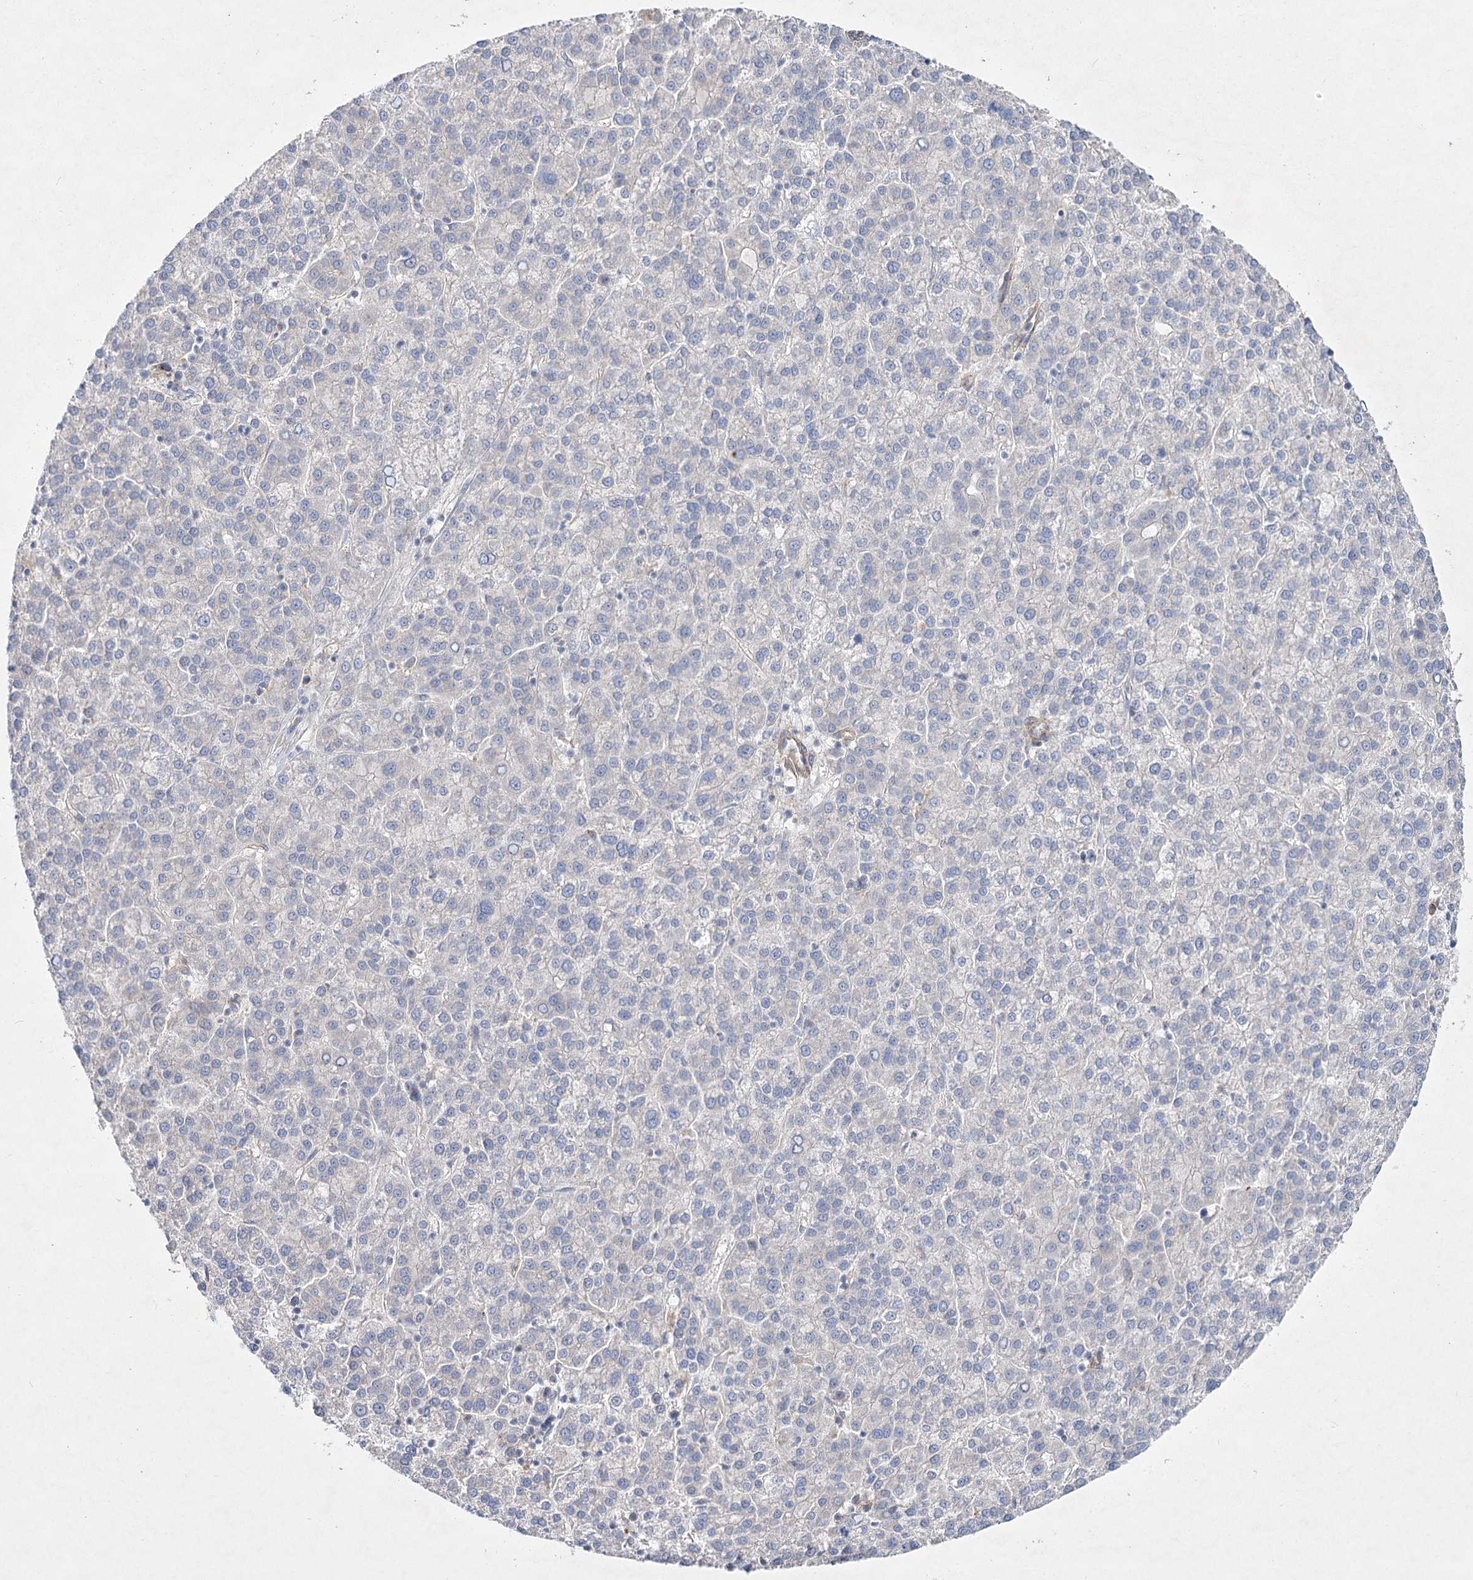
{"staining": {"intensity": "negative", "quantity": "none", "location": "none"}, "tissue": "liver cancer", "cell_type": "Tumor cells", "image_type": "cancer", "snomed": [{"axis": "morphology", "description": "Carcinoma, Hepatocellular, NOS"}, {"axis": "topography", "description": "Liver"}], "caption": "High power microscopy photomicrograph of an immunohistochemistry image of liver hepatocellular carcinoma, revealing no significant expression in tumor cells.", "gene": "SH3BP5L", "patient": {"sex": "female", "age": 58}}